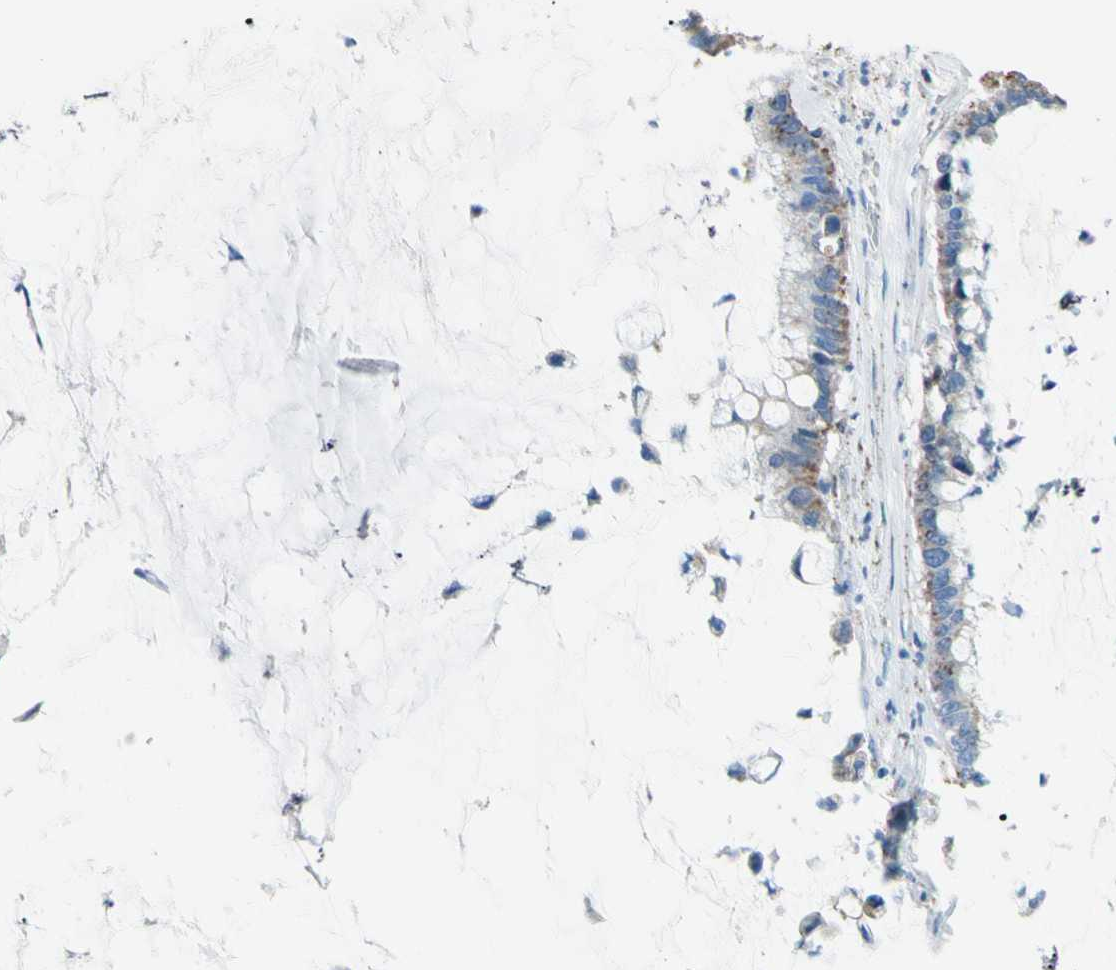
{"staining": {"intensity": "moderate", "quantity": "25%-75%", "location": "cytoplasmic/membranous"}, "tissue": "pancreatic cancer", "cell_type": "Tumor cells", "image_type": "cancer", "snomed": [{"axis": "morphology", "description": "Adenocarcinoma, NOS"}, {"axis": "topography", "description": "Pancreas"}], "caption": "High-power microscopy captured an immunohistochemistry (IHC) micrograph of pancreatic cancer (adenocarcinoma), revealing moderate cytoplasmic/membranous staining in approximately 25%-75% of tumor cells. Using DAB (3,3'-diaminobenzidine) (brown) and hematoxylin (blue) stains, captured at high magnification using brightfield microscopy.", "gene": "CMKLR2", "patient": {"sex": "male", "age": 41}}